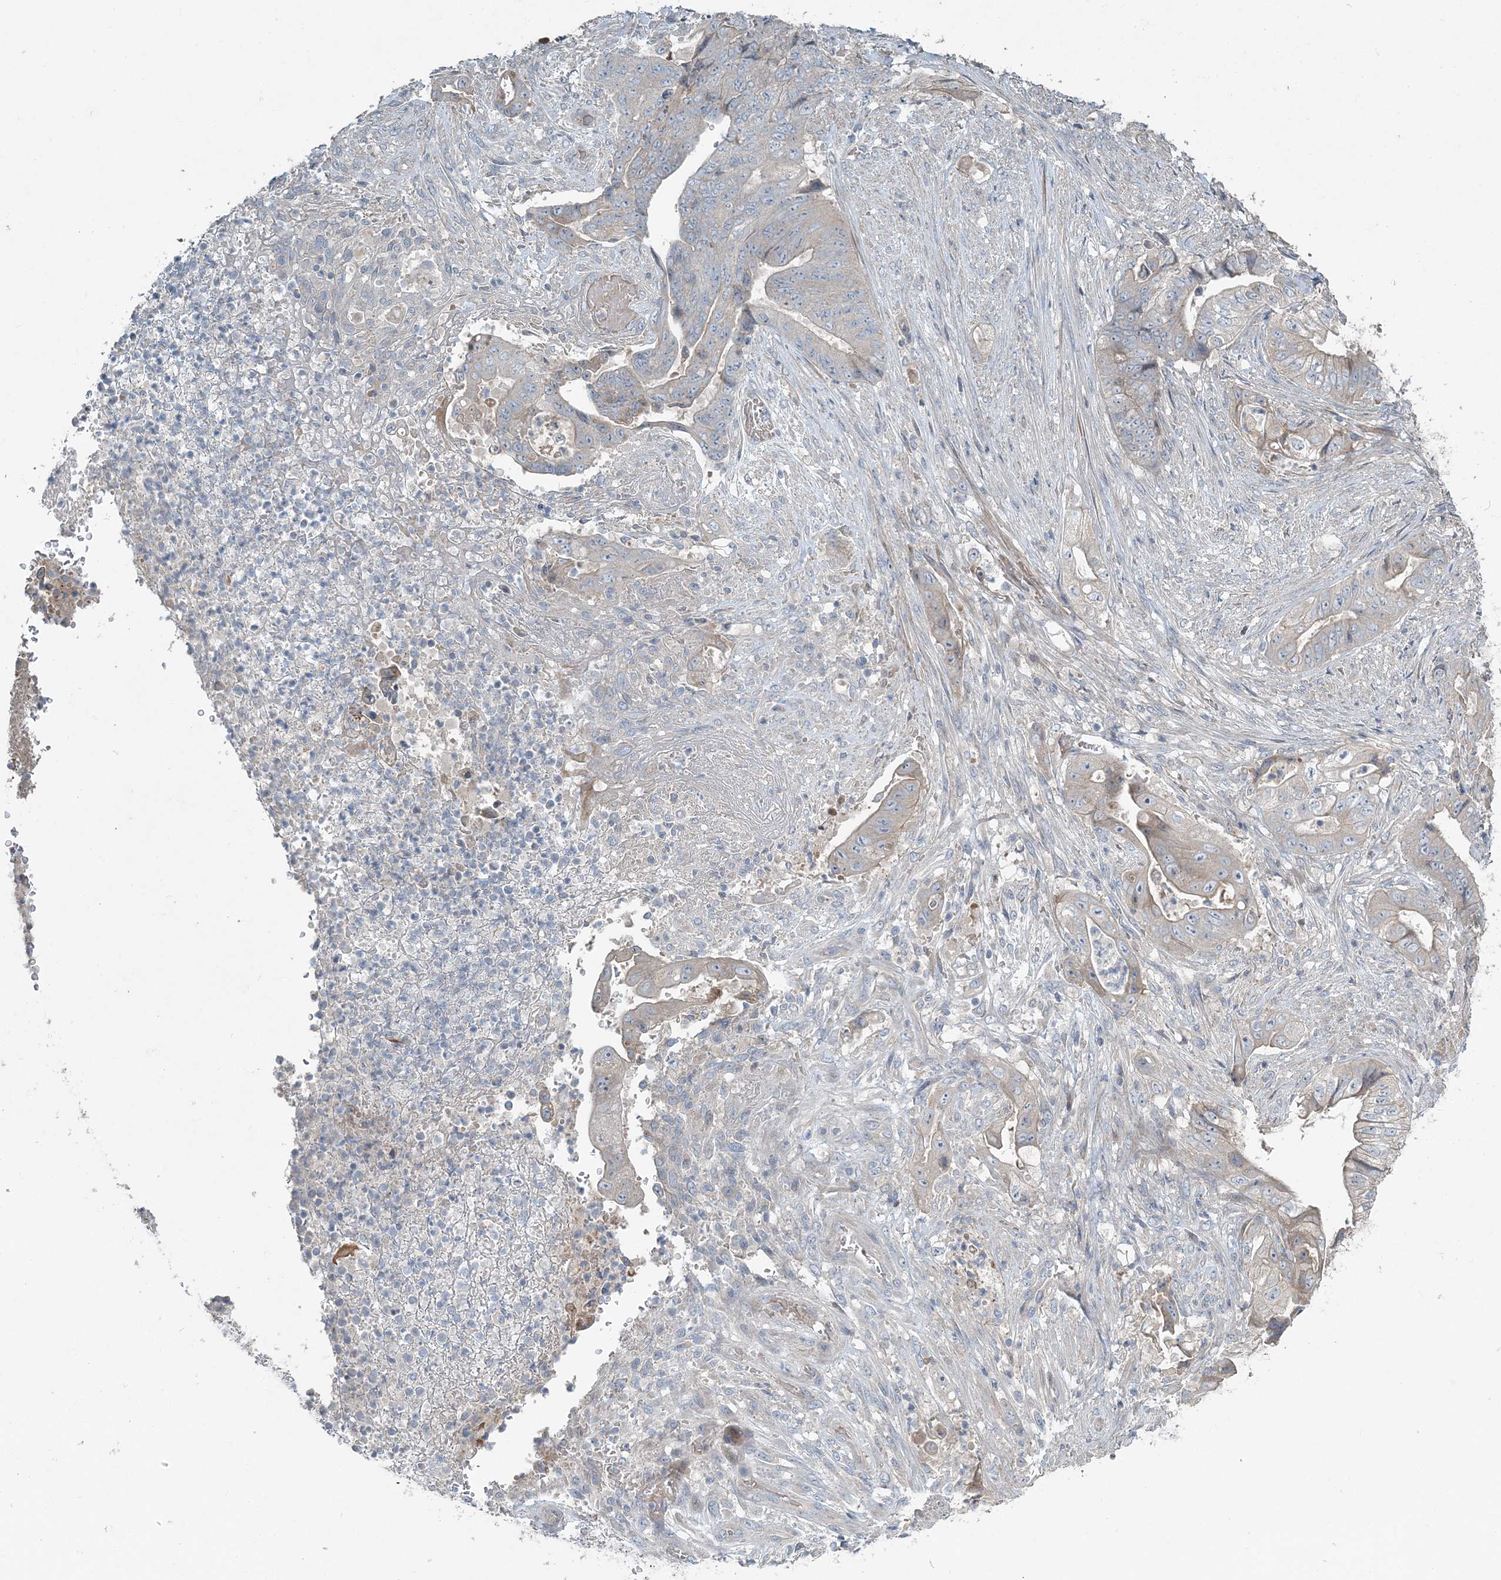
{"staining": {"intensity": "weak", "quantity": "<25%", "location": "cytoplasmic/membranous"}, "tissue": "stomach cancer", "cell_type": "Tumor cells", "image_type": "cancer", "snomed": [{"axis": "morphology", "description": "Adenocarcinoma, NOS"}, {"axis": "topography", "description": "Stomach"}], "caption": "The photomicrograph demonstrates no staining of tumor cells in stomach cancer.", "gene": "SLC4A10", "patient": {"sex": "female", "age": 73}}